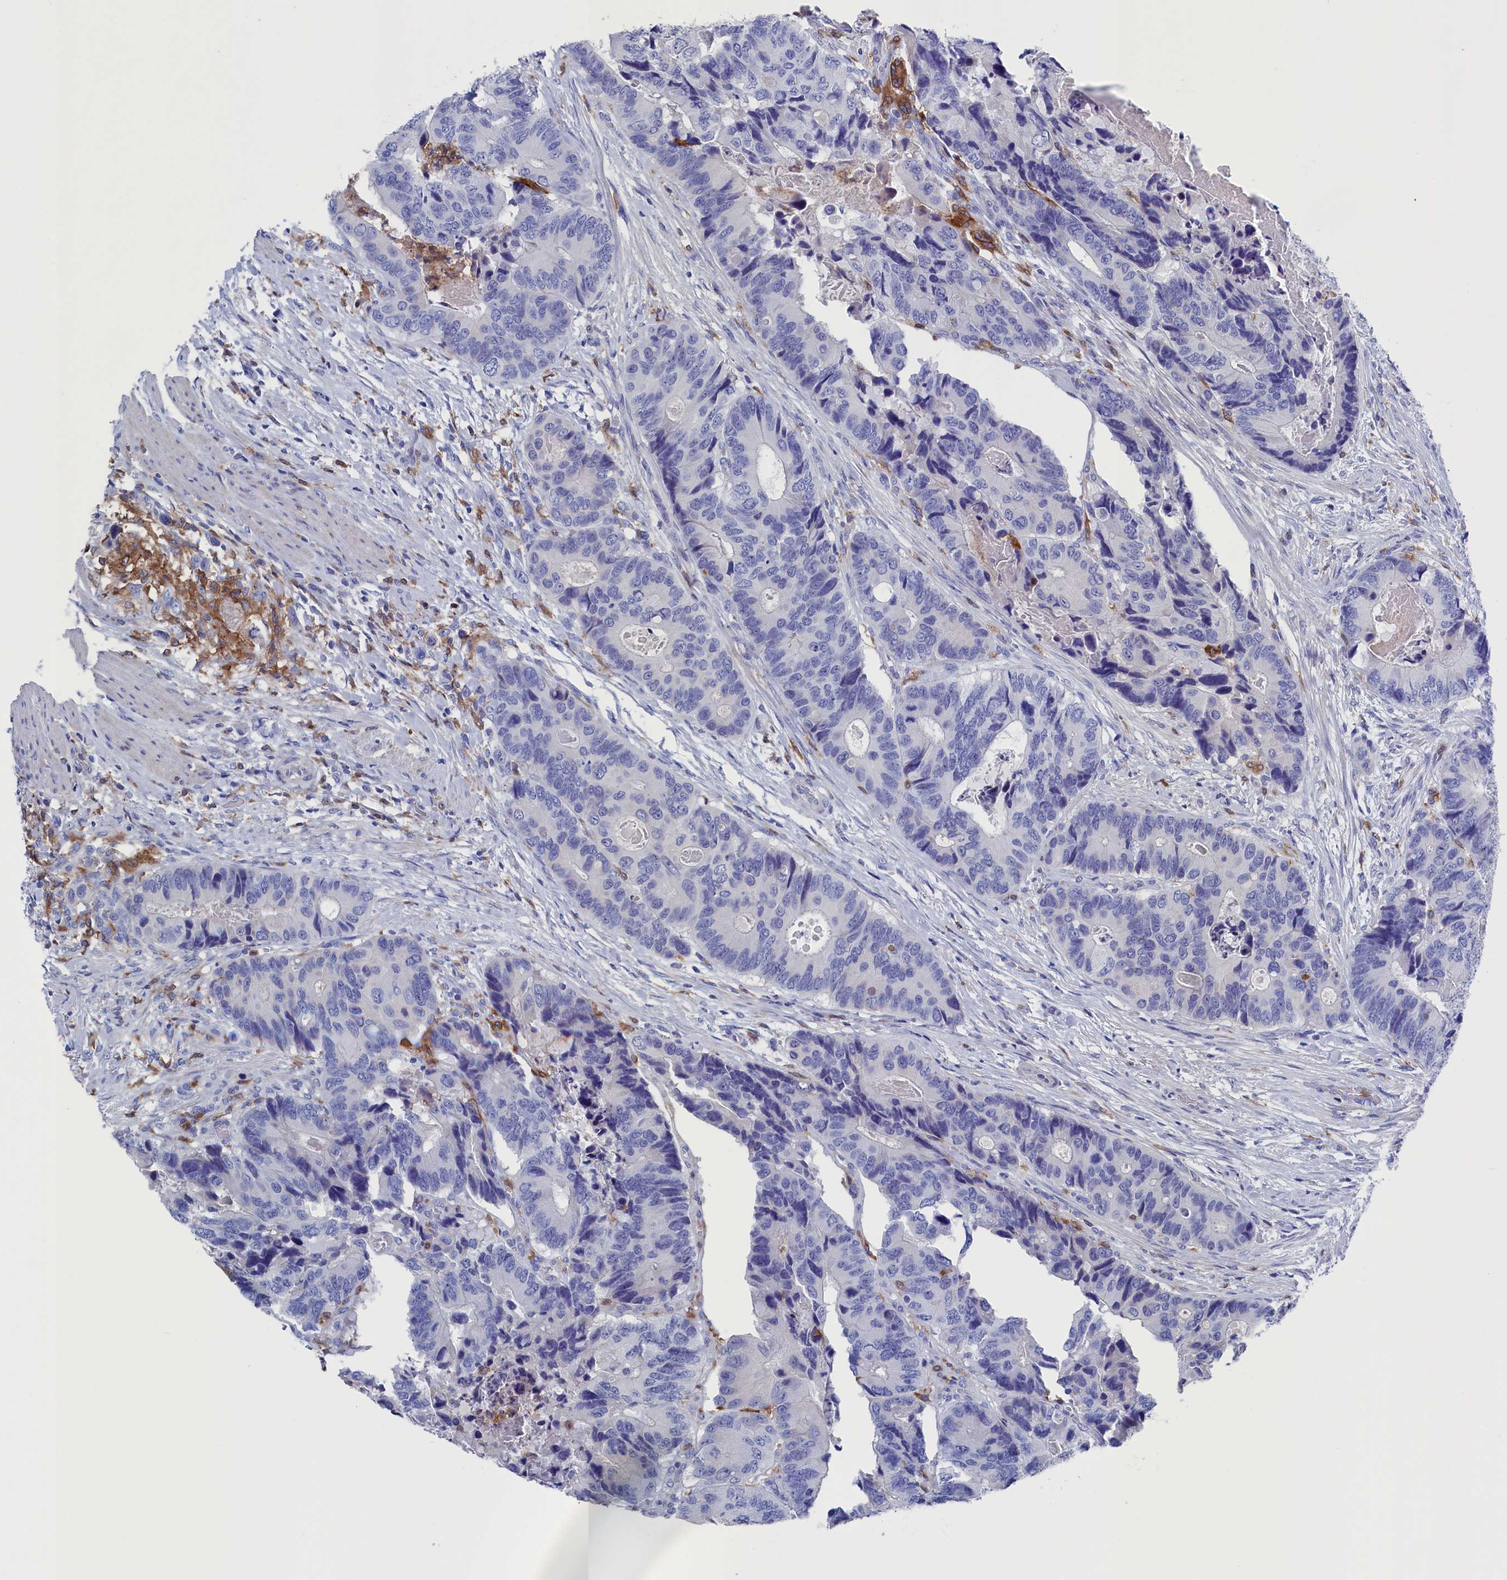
{"staining": {"intensity": "negative", "quantity": "none", "location": "none"}, "tissue": "colorectal cancer", "cell_type": "Tumor cells", "image_type": "cancer", "snomed": [{"axis": "morphology", "description": "Adenocarcinoma, NOS"}, {"axis": "topography", "description": "Colon"}], "caption": "This is an IHC image of colorectal cancer (adenocarcinoma). There is no staining in tumor cells.", "gene": "TYROBP", "patient": {"sex": "male", "age": 84}}